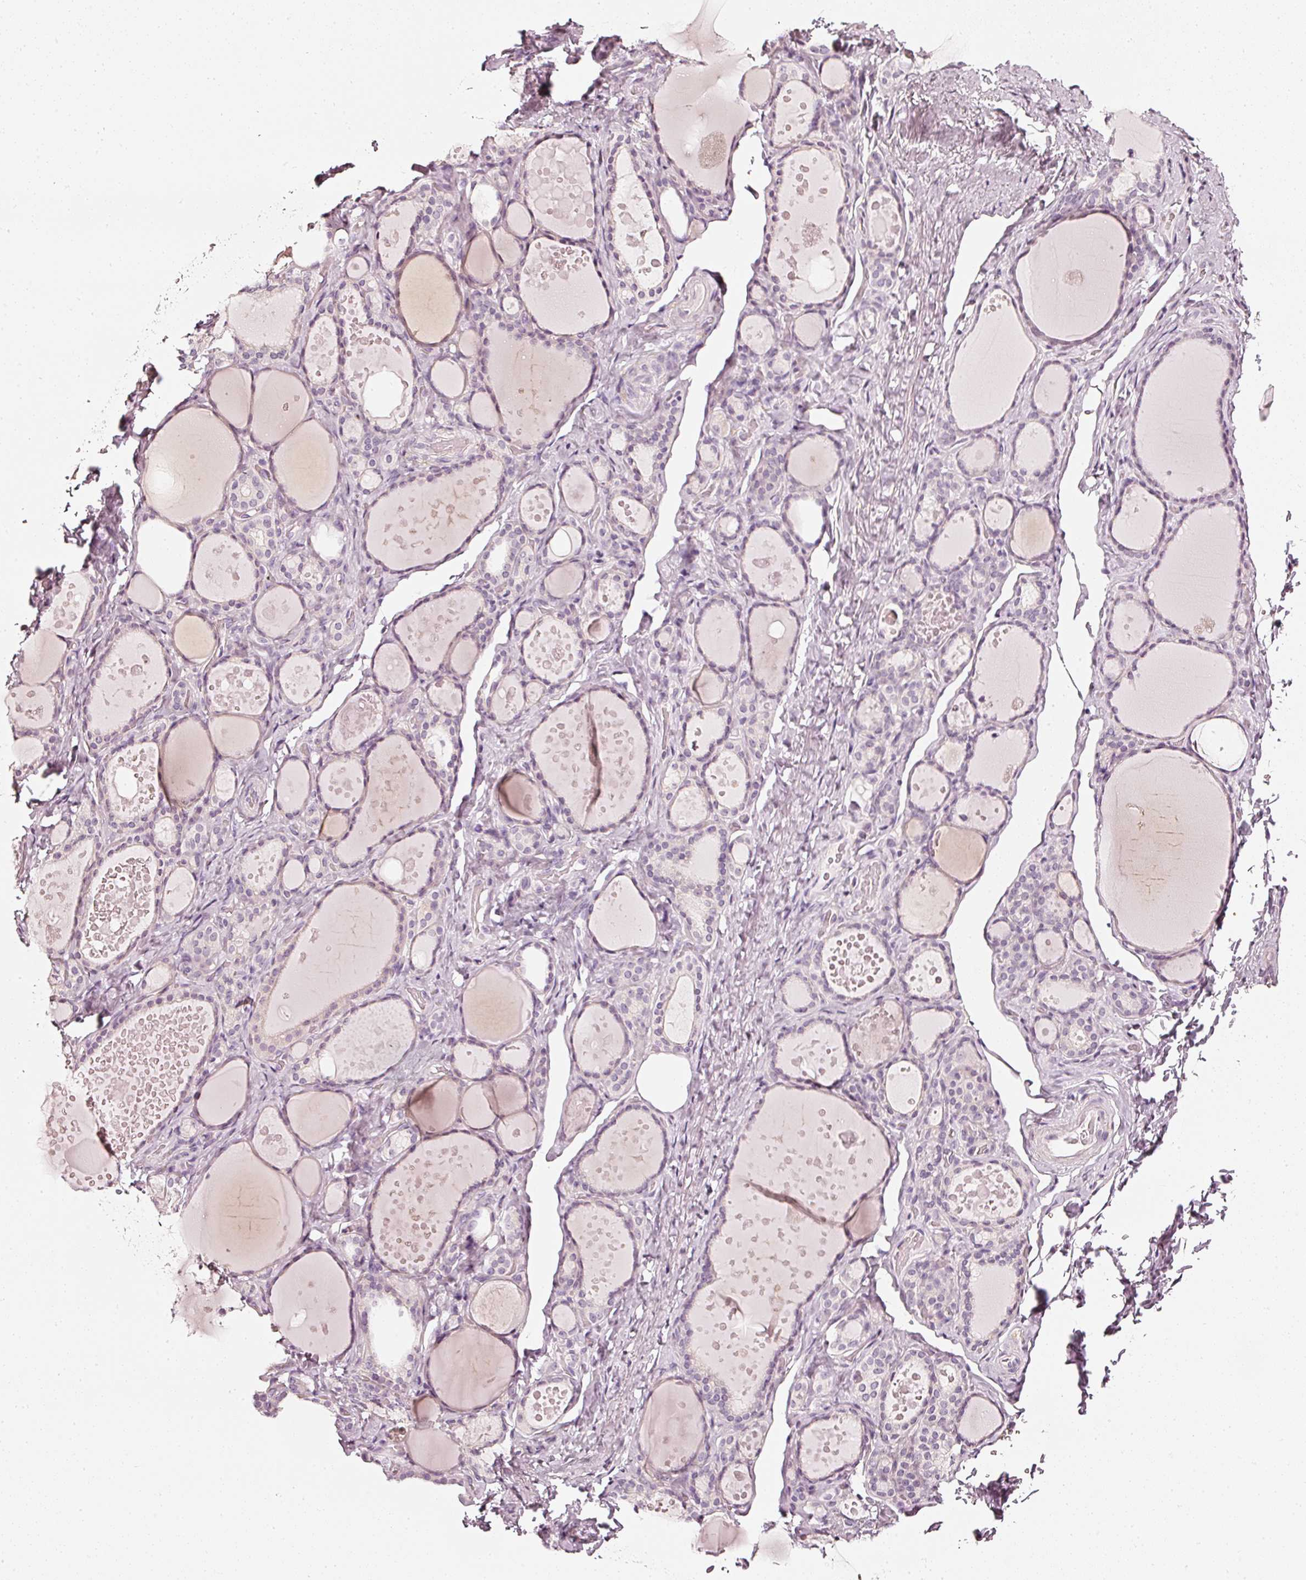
{"staining": {"intensity": "negative", "quantity": "none", "location": "none"}, "tissue": "thyroid gland", "cell_type": "Glandular cells", "image_type": "normal", "snomed": [{"axis": "morphology", "description": "Normal tissue, NOS"}, {"axis": "topography", "description": "Thyroid gland"}], "caption": "Glandular cells are negative for brown protein staining in unremarkable thyroid gland. (Brightfield microscopy of DAB IHC at high magnification).", "gene": "CNP", "patient": {"sex": "female", "age": 46}}